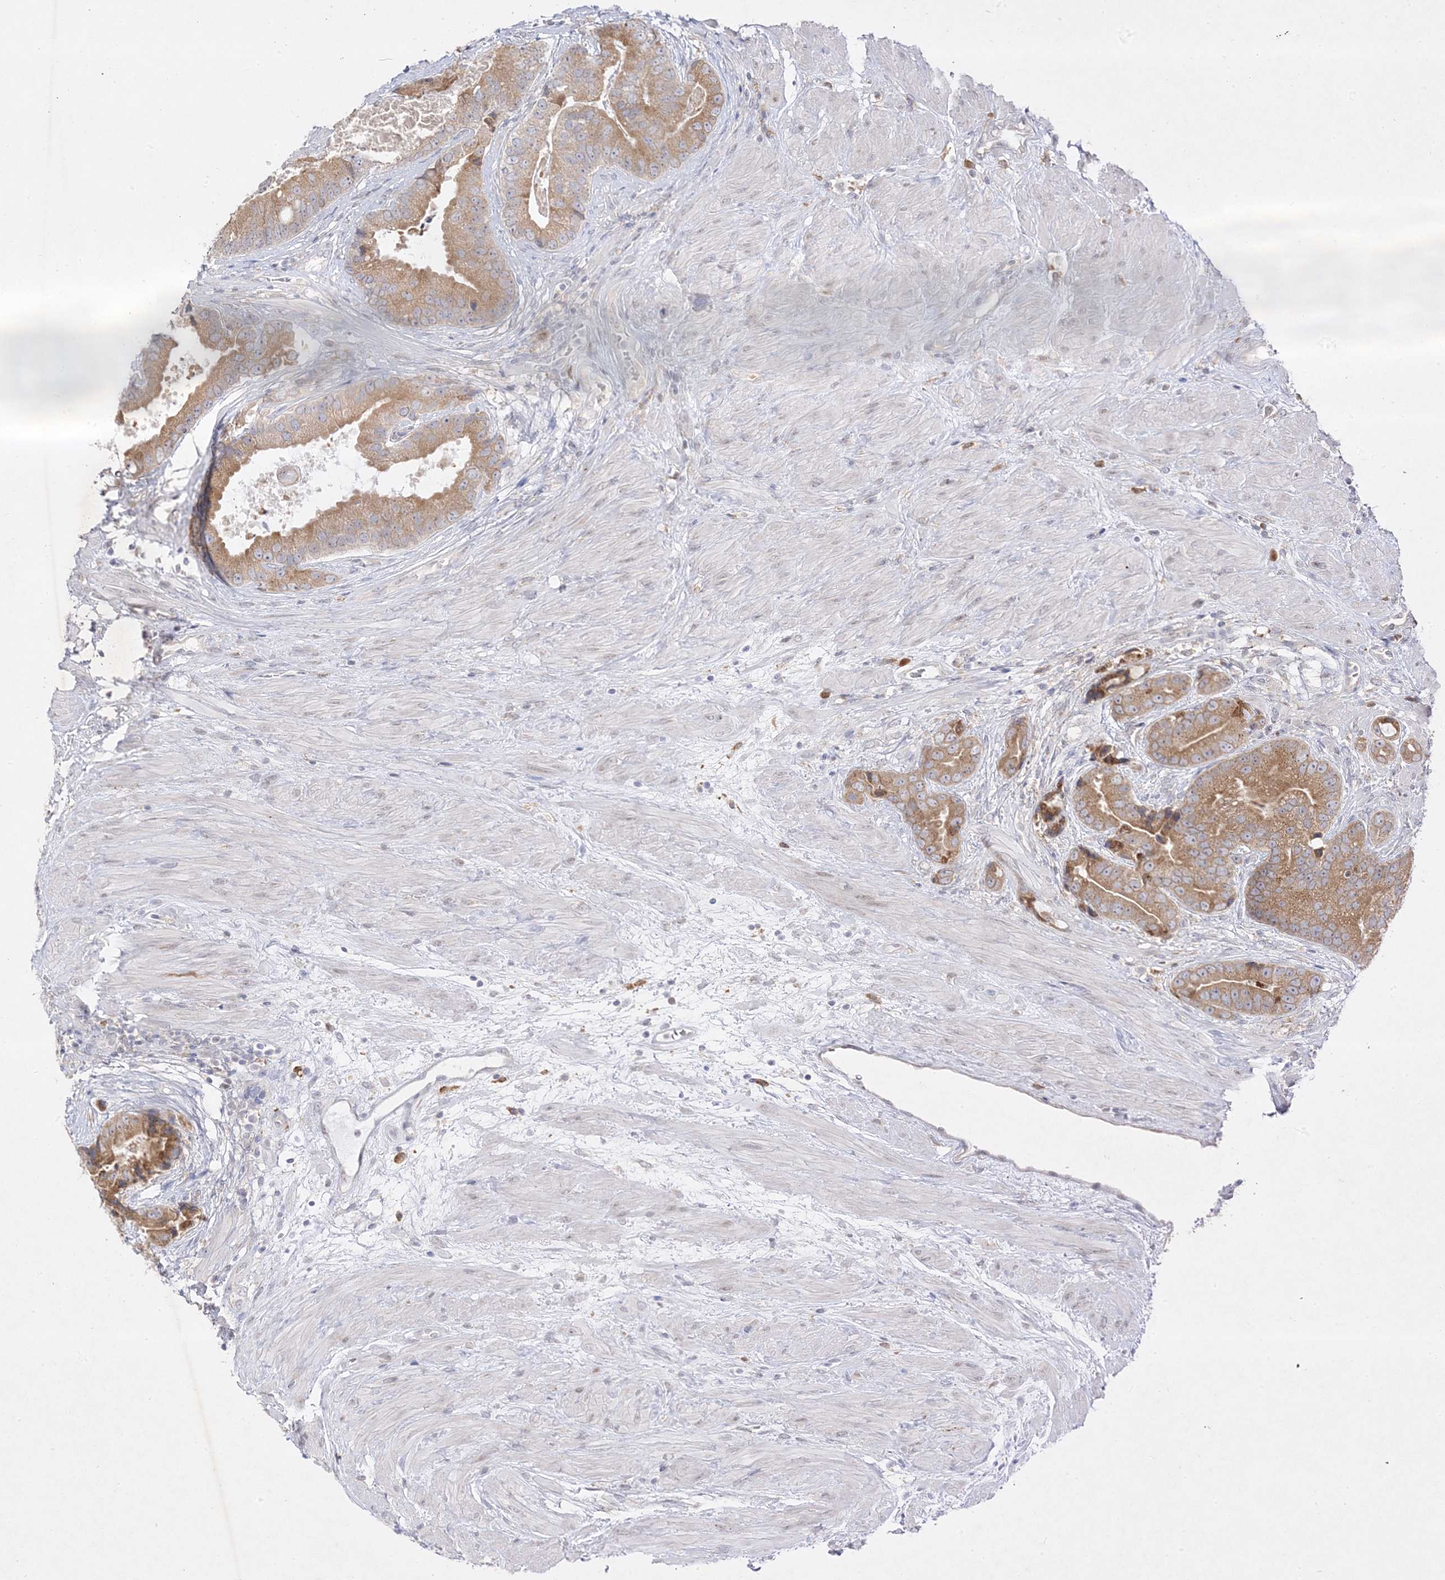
{"staining": {"intensity": "moderate", "quantity": "25%-75%", "location": "cytoplasmic/membranous"}, "tissue": "prostate cancer", "cell_type": "Tumor cells", "image_type": "cancer", "snomed": [{"axis": "morphology", "description": "Adenocarcinoma, High grade"}, {"axis": "topography", "description": "Prostate"}], "caption": "Immunohistochemistry photomicrograph of neoplastic tissue: human adenocarcinoma (high-grade) (prostate) stained using immunohistochemistry exhibits medium levels of moderate protein expression localized specifically in the cytoplasmic/membranous of tumor cells, appearing as a cytoplasmic/membranous brown color.", "gene": "C2CD2", "patient": {"sex": "male", "age": 70}}